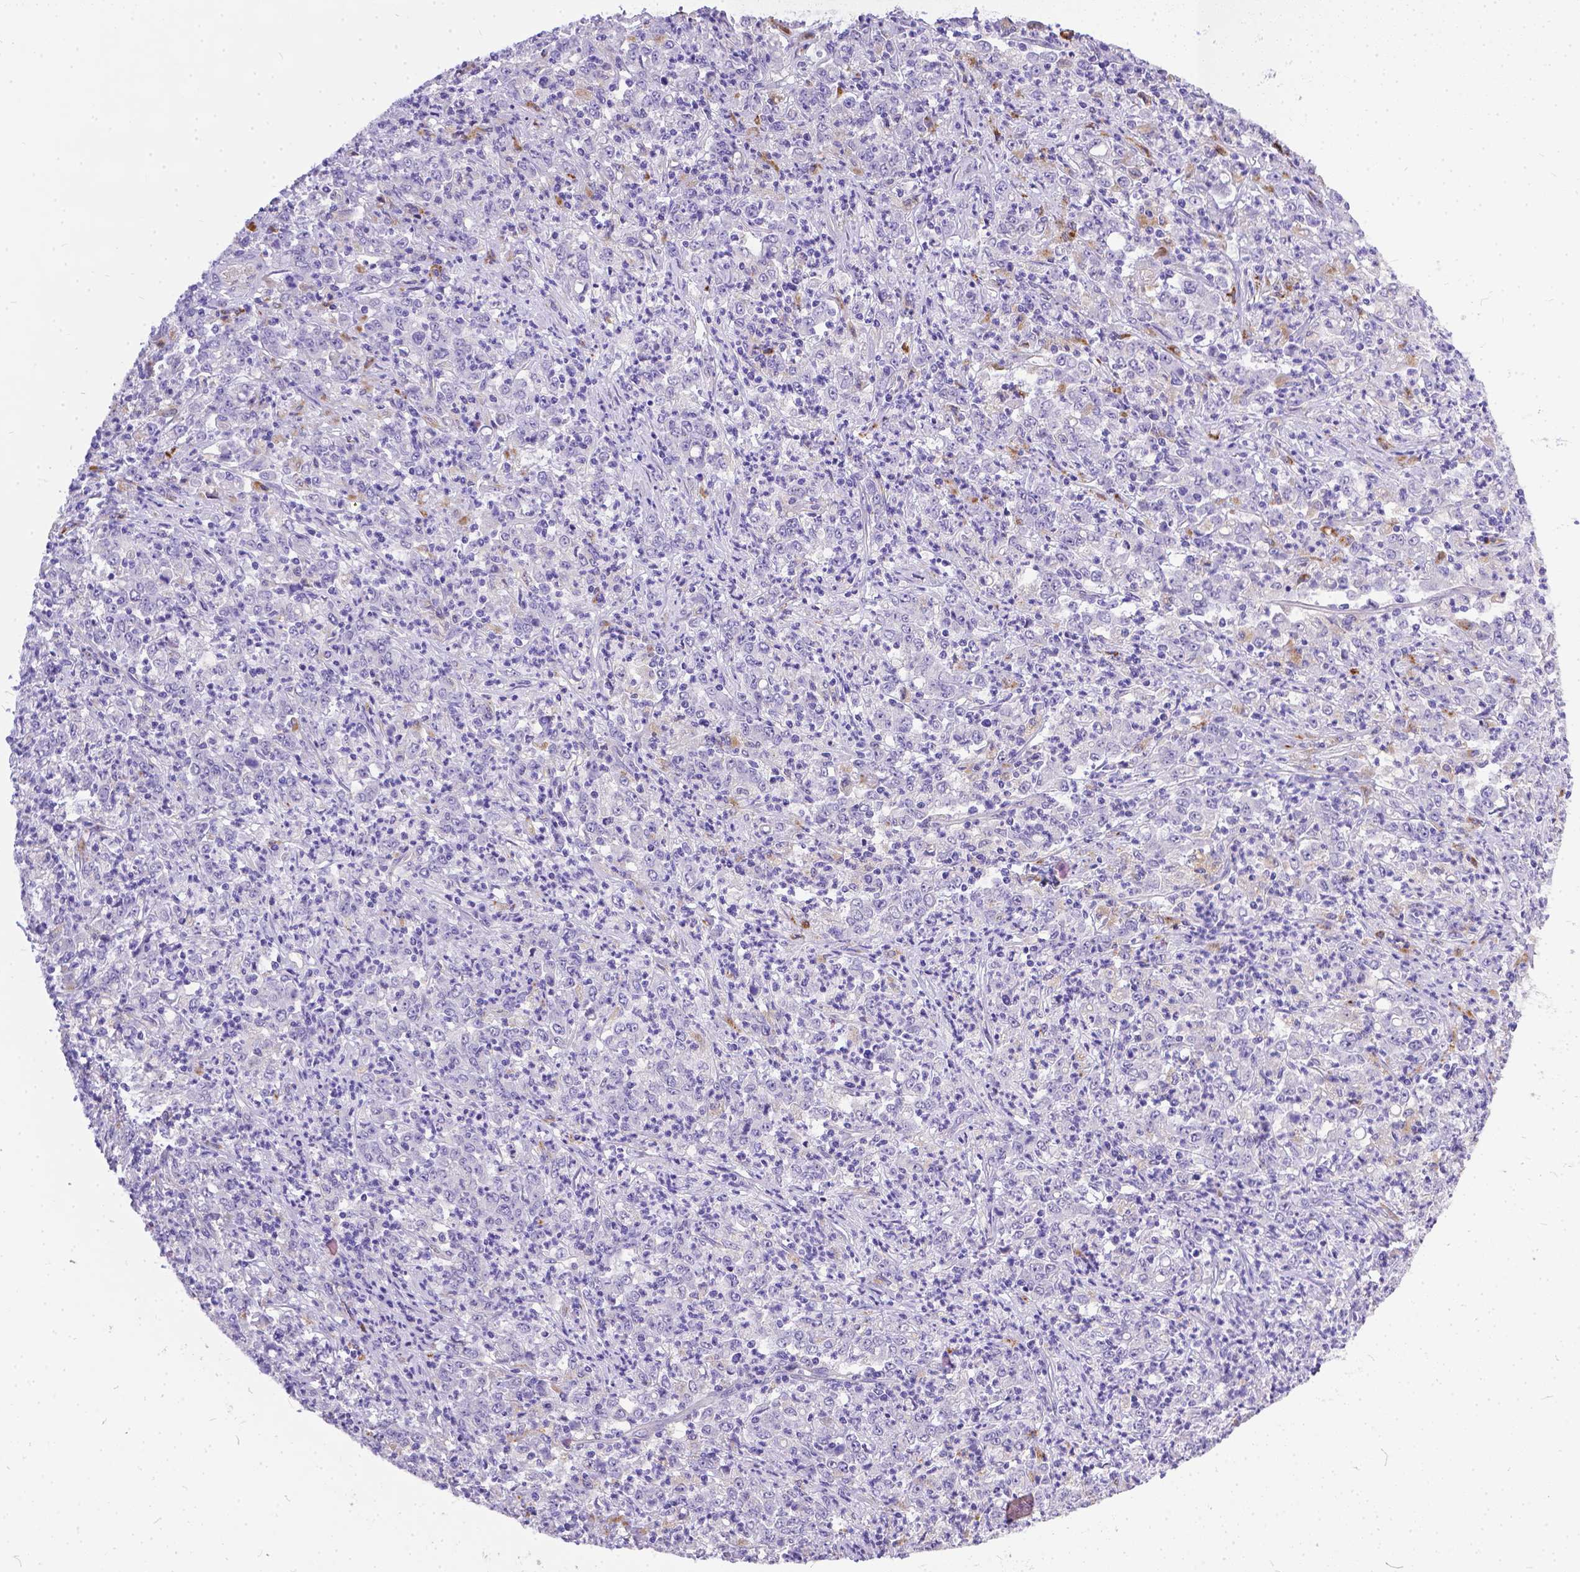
{"staining": {"intensity": "negative", "quantity": "none", "location": "none"}, "tissue": "stomach cancer", "cell_type": "Tumor cells", "image_type": "cancer", "snomed": [{"axis": "morphology", "description": "Adenocarcinoma, NOS"}, {"axis": "topography", "description": "Stomach, lower"}], "caption": "There is no significant expression in tumor cells of stomach cancer. (DAB immunohistochemistry, high magnification).", "gene": "DLEC1", "patient": {"sex": "female", "age": 71}}